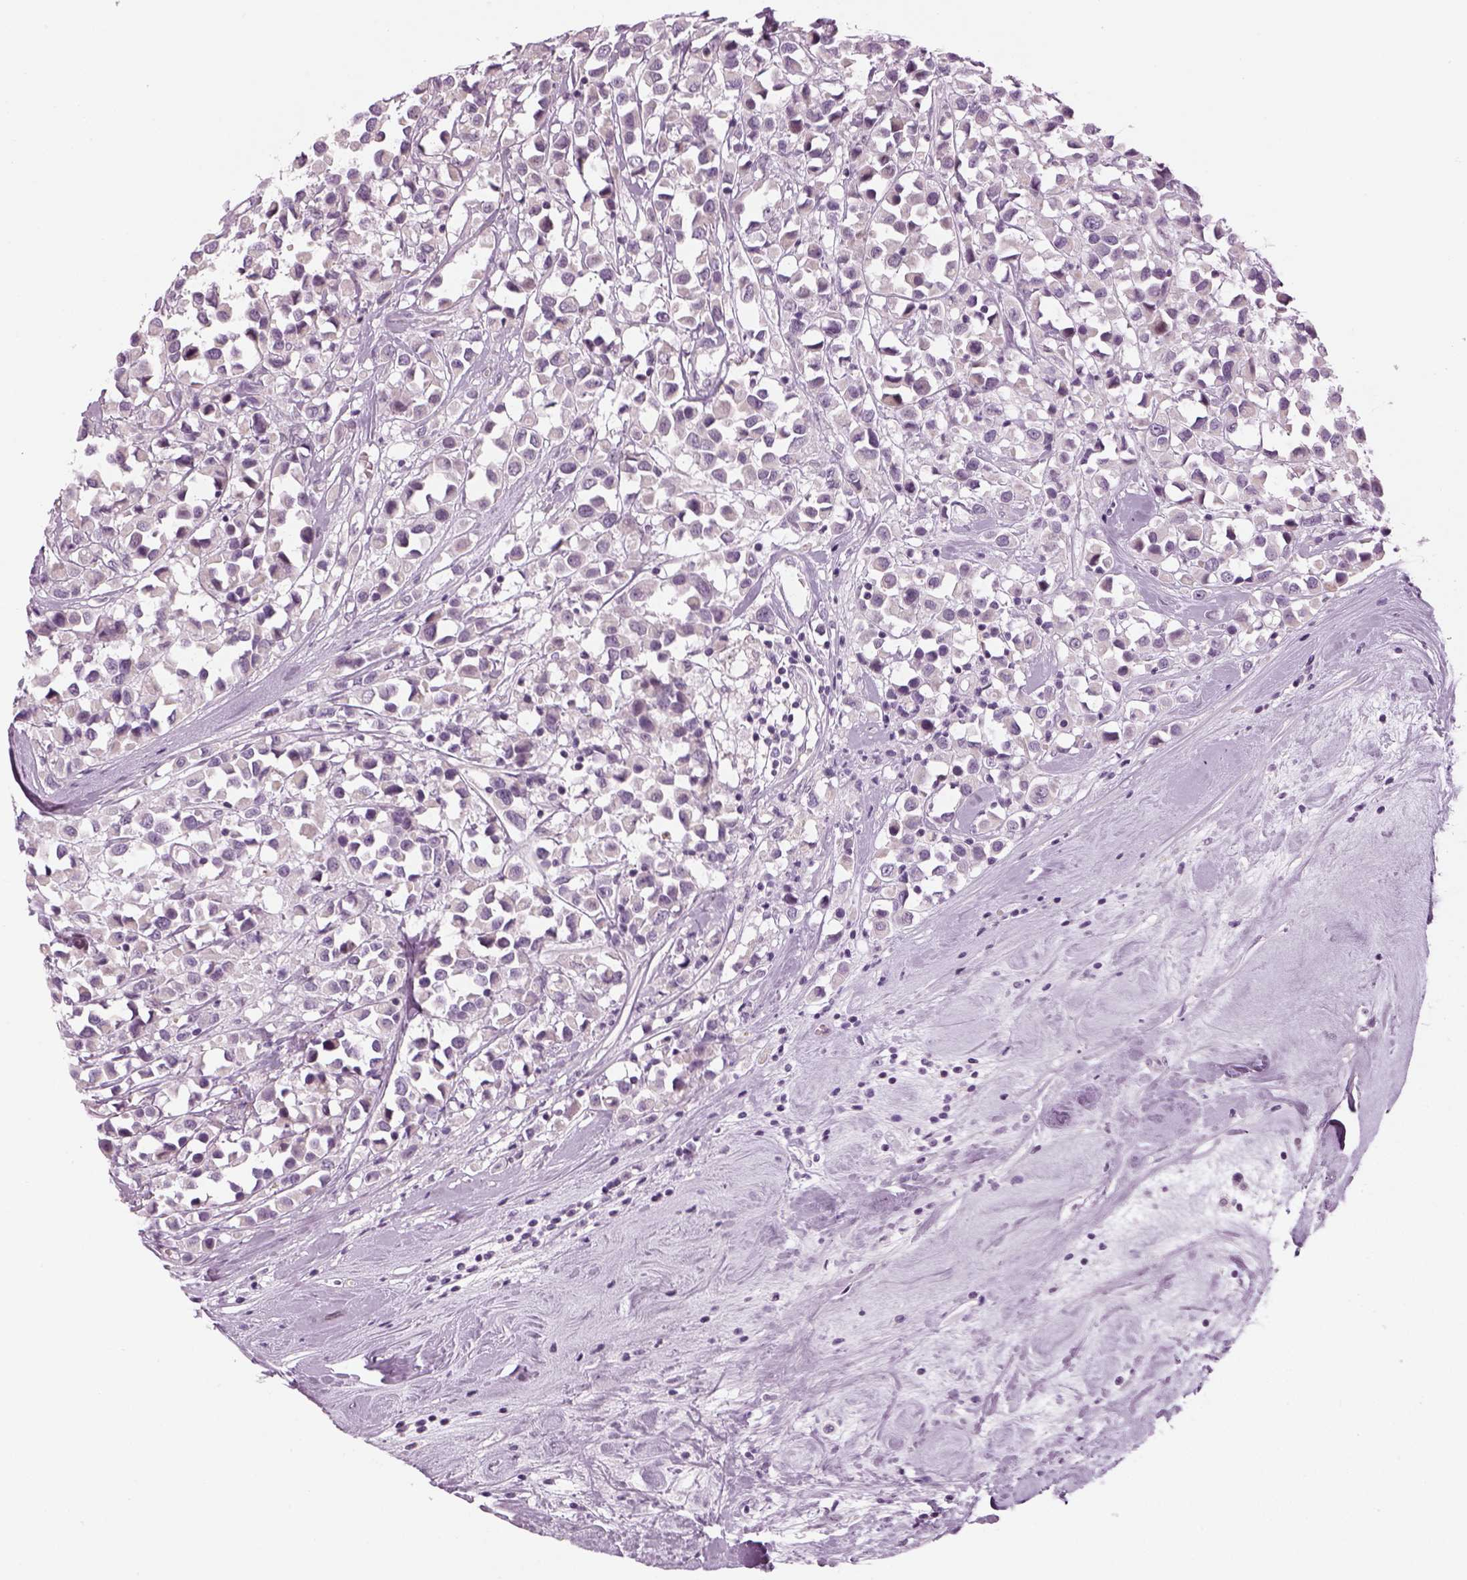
{"staining": {"intensity": "negative", "quantity": "none", "location": "none"}, "tissue": "breast cancer", "cell_type": "Tumor cells", "image_type": "cancer", "snomed": [{"axis": "morphology", "description": "Duct carcinoma"}, {"axis": "topography", "description": "Breast"}], "caption": "DAB immunohistochemical staining of breast cancer (infiltrating ductal carcinoma) shows no significant positivity in tumor cells.", "gene": "LRRIQ3", "patient": {"sex": "female", "age": 61}}